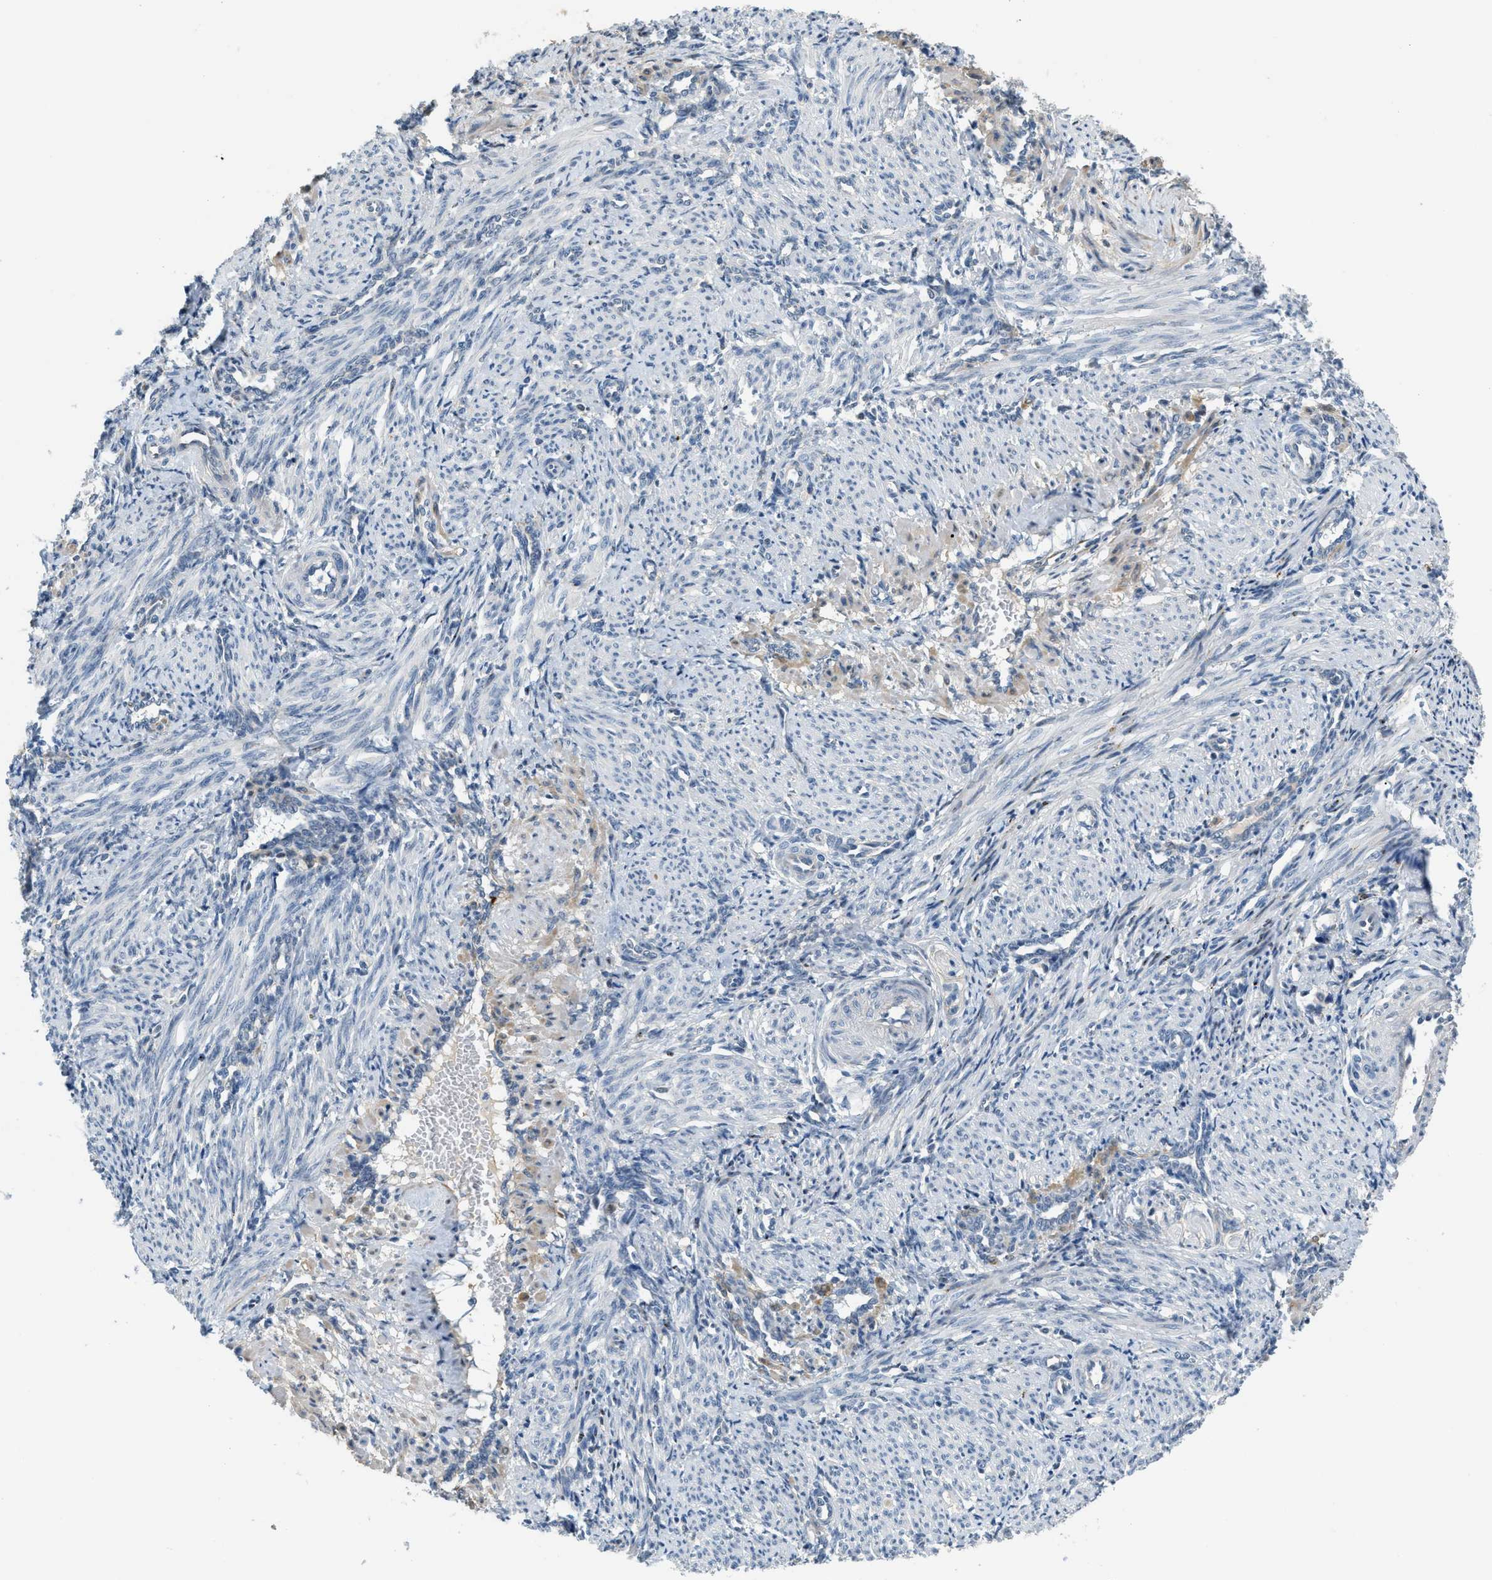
{"staining": {"intensity": "negative", "quantity": "none", "location": "none"}, "tissue": "smooth muscle", "cell_type": "Smooth muscle cells", "image_type": "normal", "snomed": [{"axis": "morphology", "description": "Normal tissue, NOS"}, {"axis": "topography", "description": "Endometrium"}], "caption": "This is an immunohistochemistry image of benign smooth muscle. There is no expression in smooth muscle cells.", "gene": "TMEM154", "patient": {"sex": "female", "age": 33}}